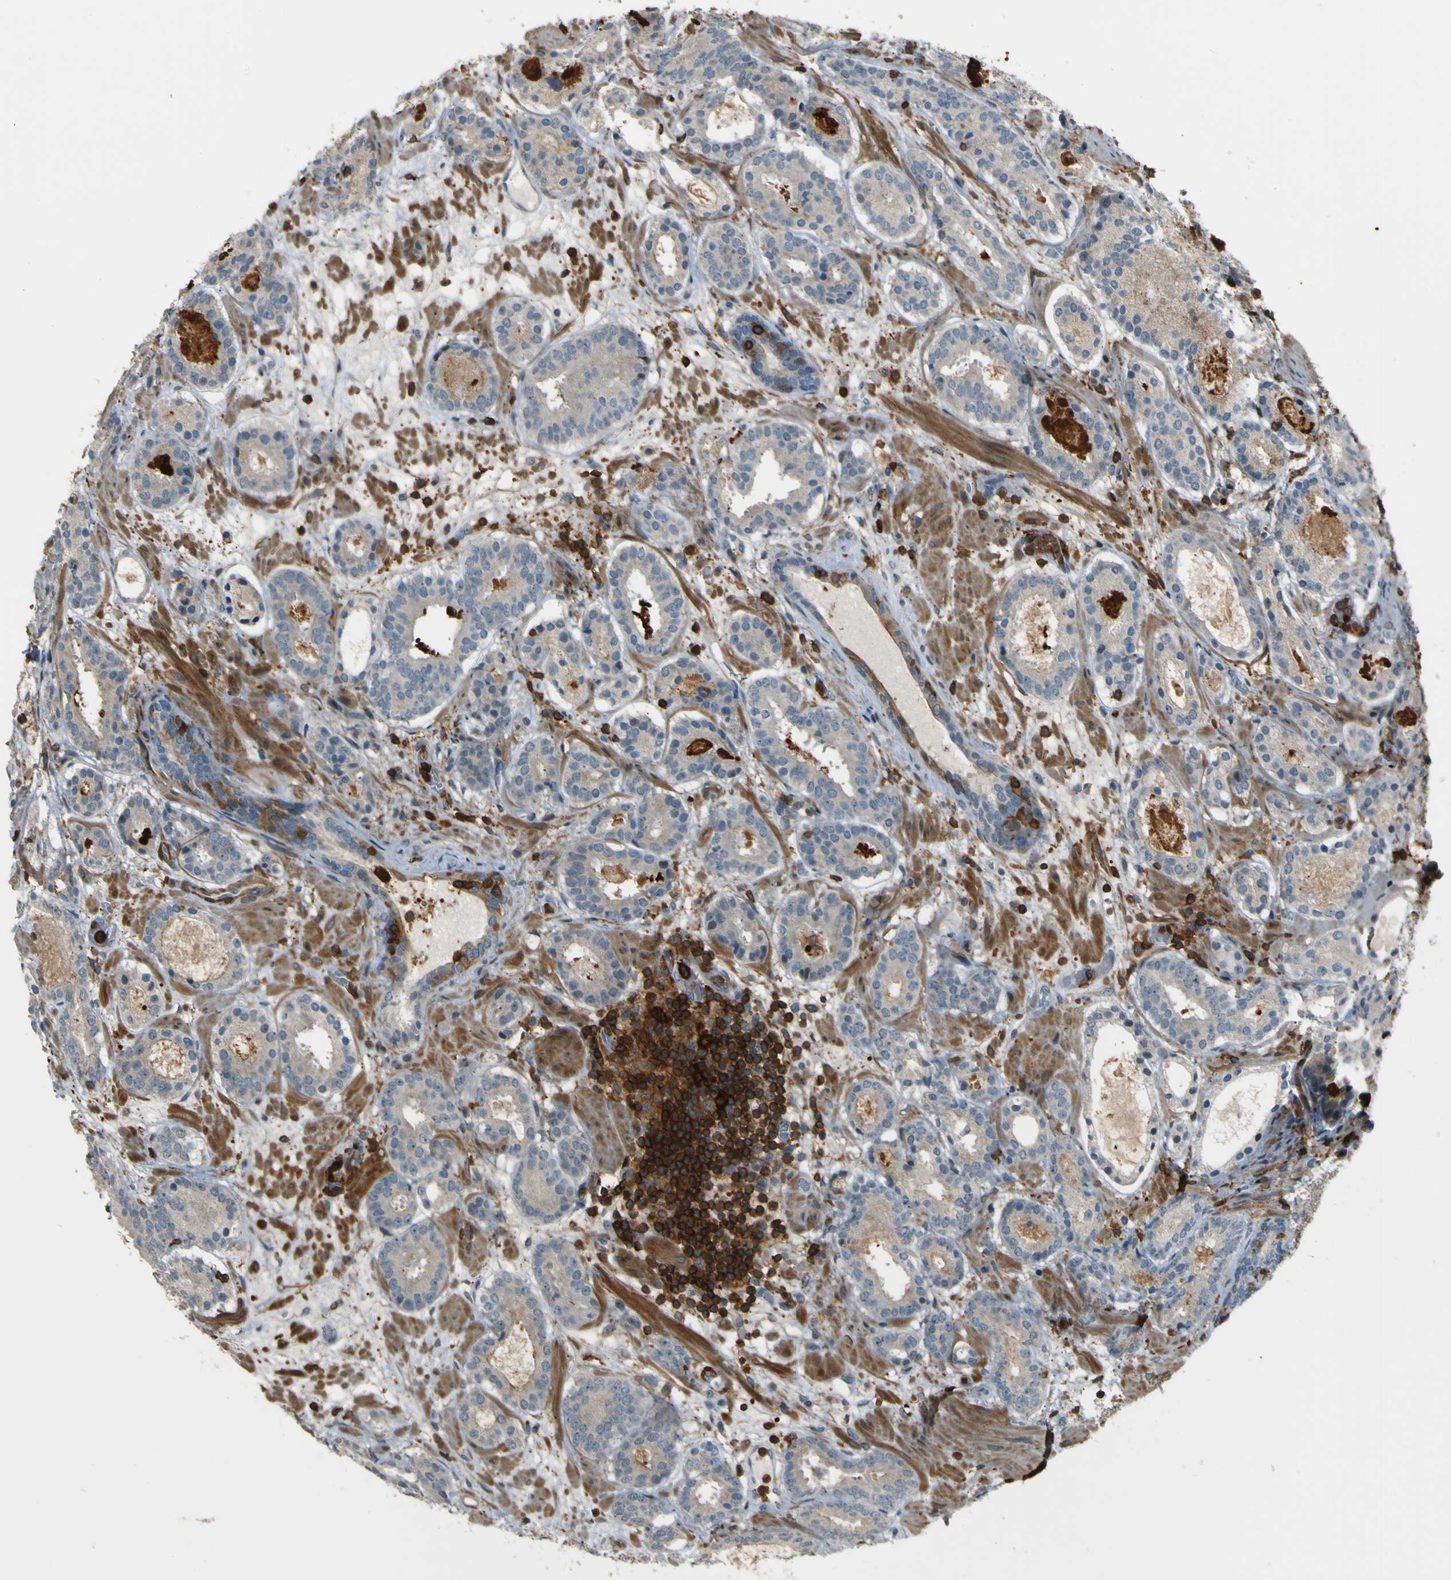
{"staining": {"intensity": "weak", "quantity": ">75%", "location": "cytoplasmic/membranous"}, "tissue": "prostate cancer", "cell_type": "Tumor cells", "image_type": "cancer", "snomed": [{"axis": "morphology", "description": "Adenocarcinoma, Low grade"}, {"axis": "topography", "description": "Prostate"}], "caption": "This micrograph displays immunohistochemistry staining of prostate cancer (low-grade adenocarcinoma), with low weak cytoplasmic/membranous positivity in approximately >75% of tumor cells.", "gene": "PCDHB5", "patient": {"sex": "male", "age": 69}}